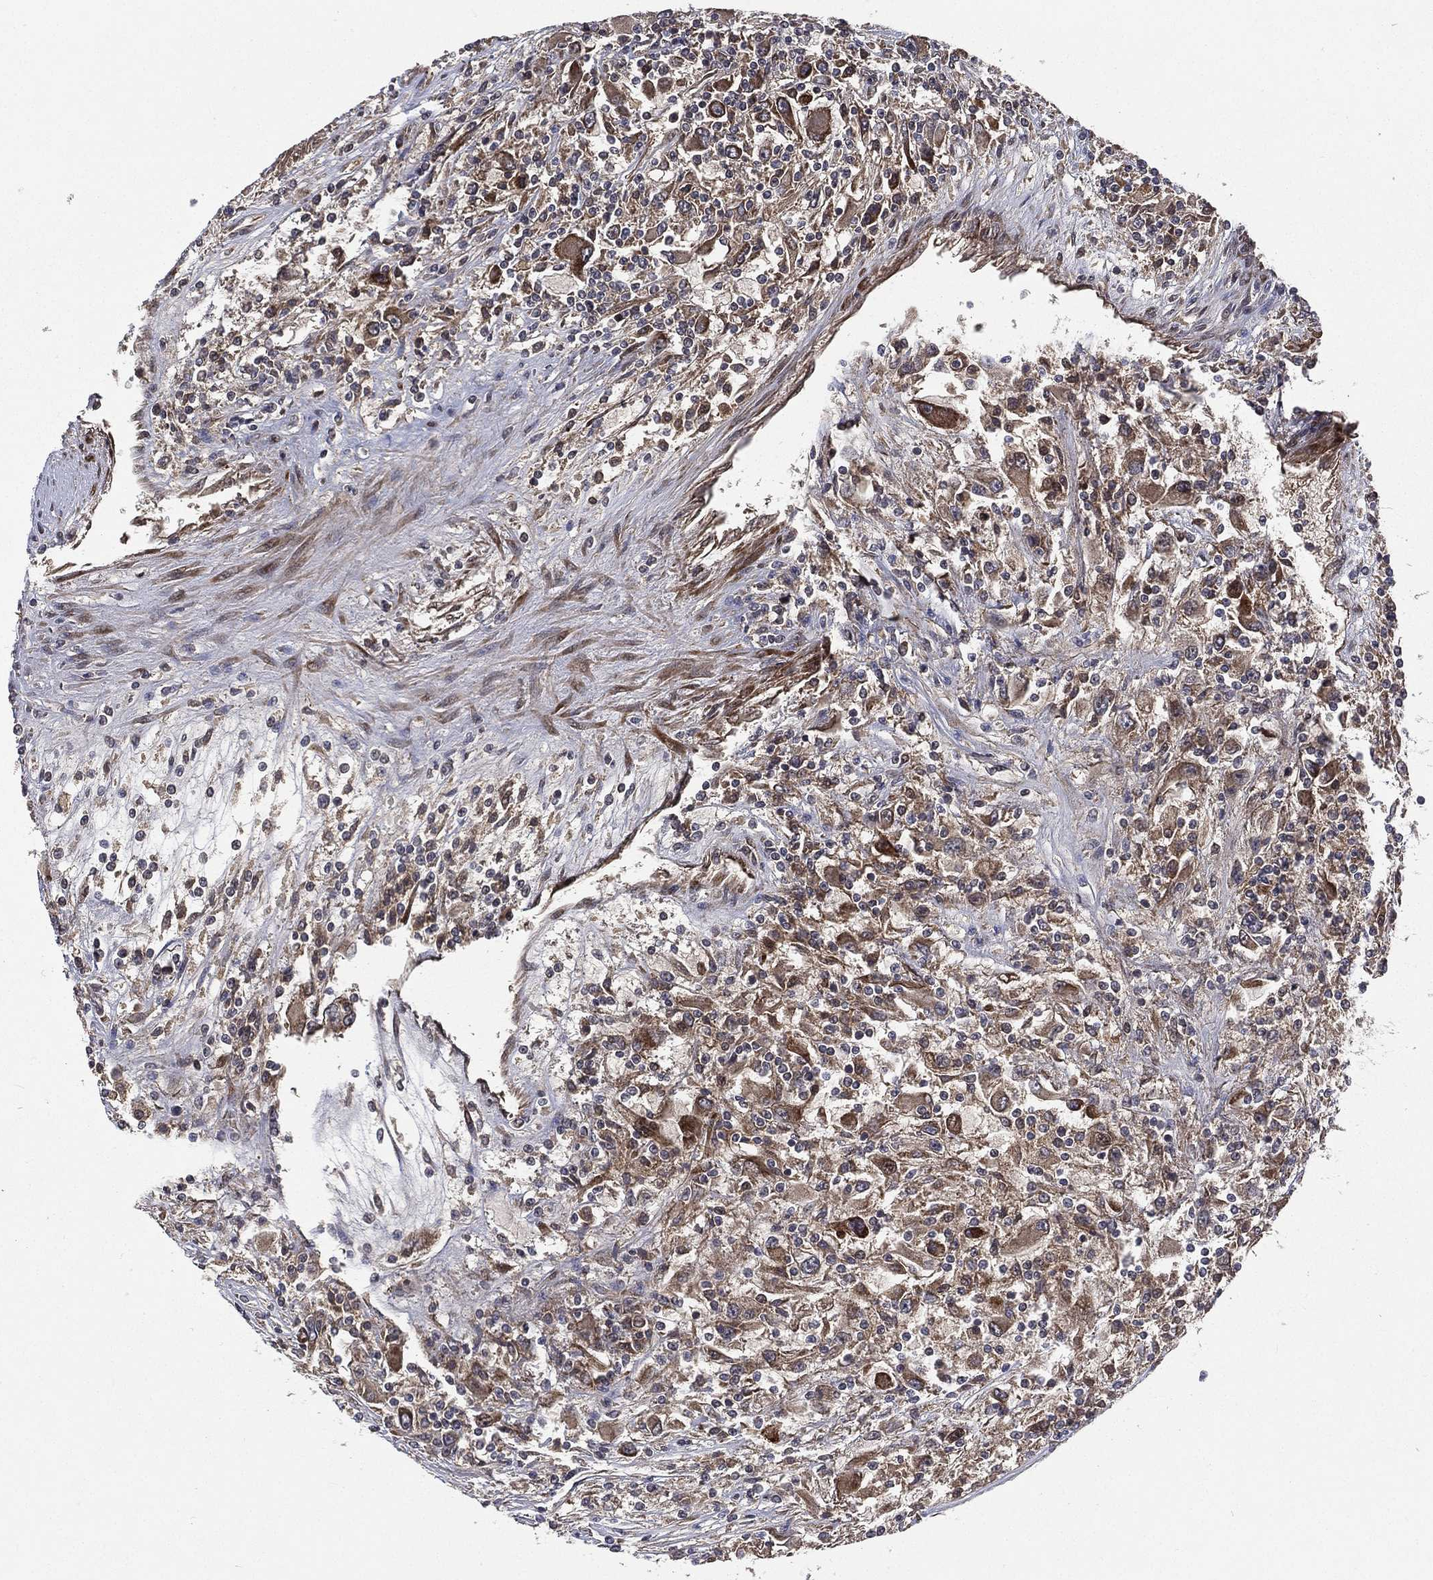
{"staining": {"intensity": "moderate", "quantity": "25%-75%", "location": "cytoplasmic/membranous"}, "tissue": "renal cancer", "cell_type": "Tumor cells", "image_type": "cancer", "snomed": [{"axis": "morphology", "description": "Adenocarcinoma, NOS"}, {"axis": "topography", "description": "Kidney"}], "caption": "Renal adenocarcinoma tissue reveals moderate cytoplasmic/membranous staining in about 25%-75% of tumor cells, visualized by immunohistochemistry. (Stains: DAB in brown, nuclei in blue, Microscopy: brightfield microscopy at high magnification).", "gene": "RAB11FIP4", "patient": {"sex": "female", "age": 67}}